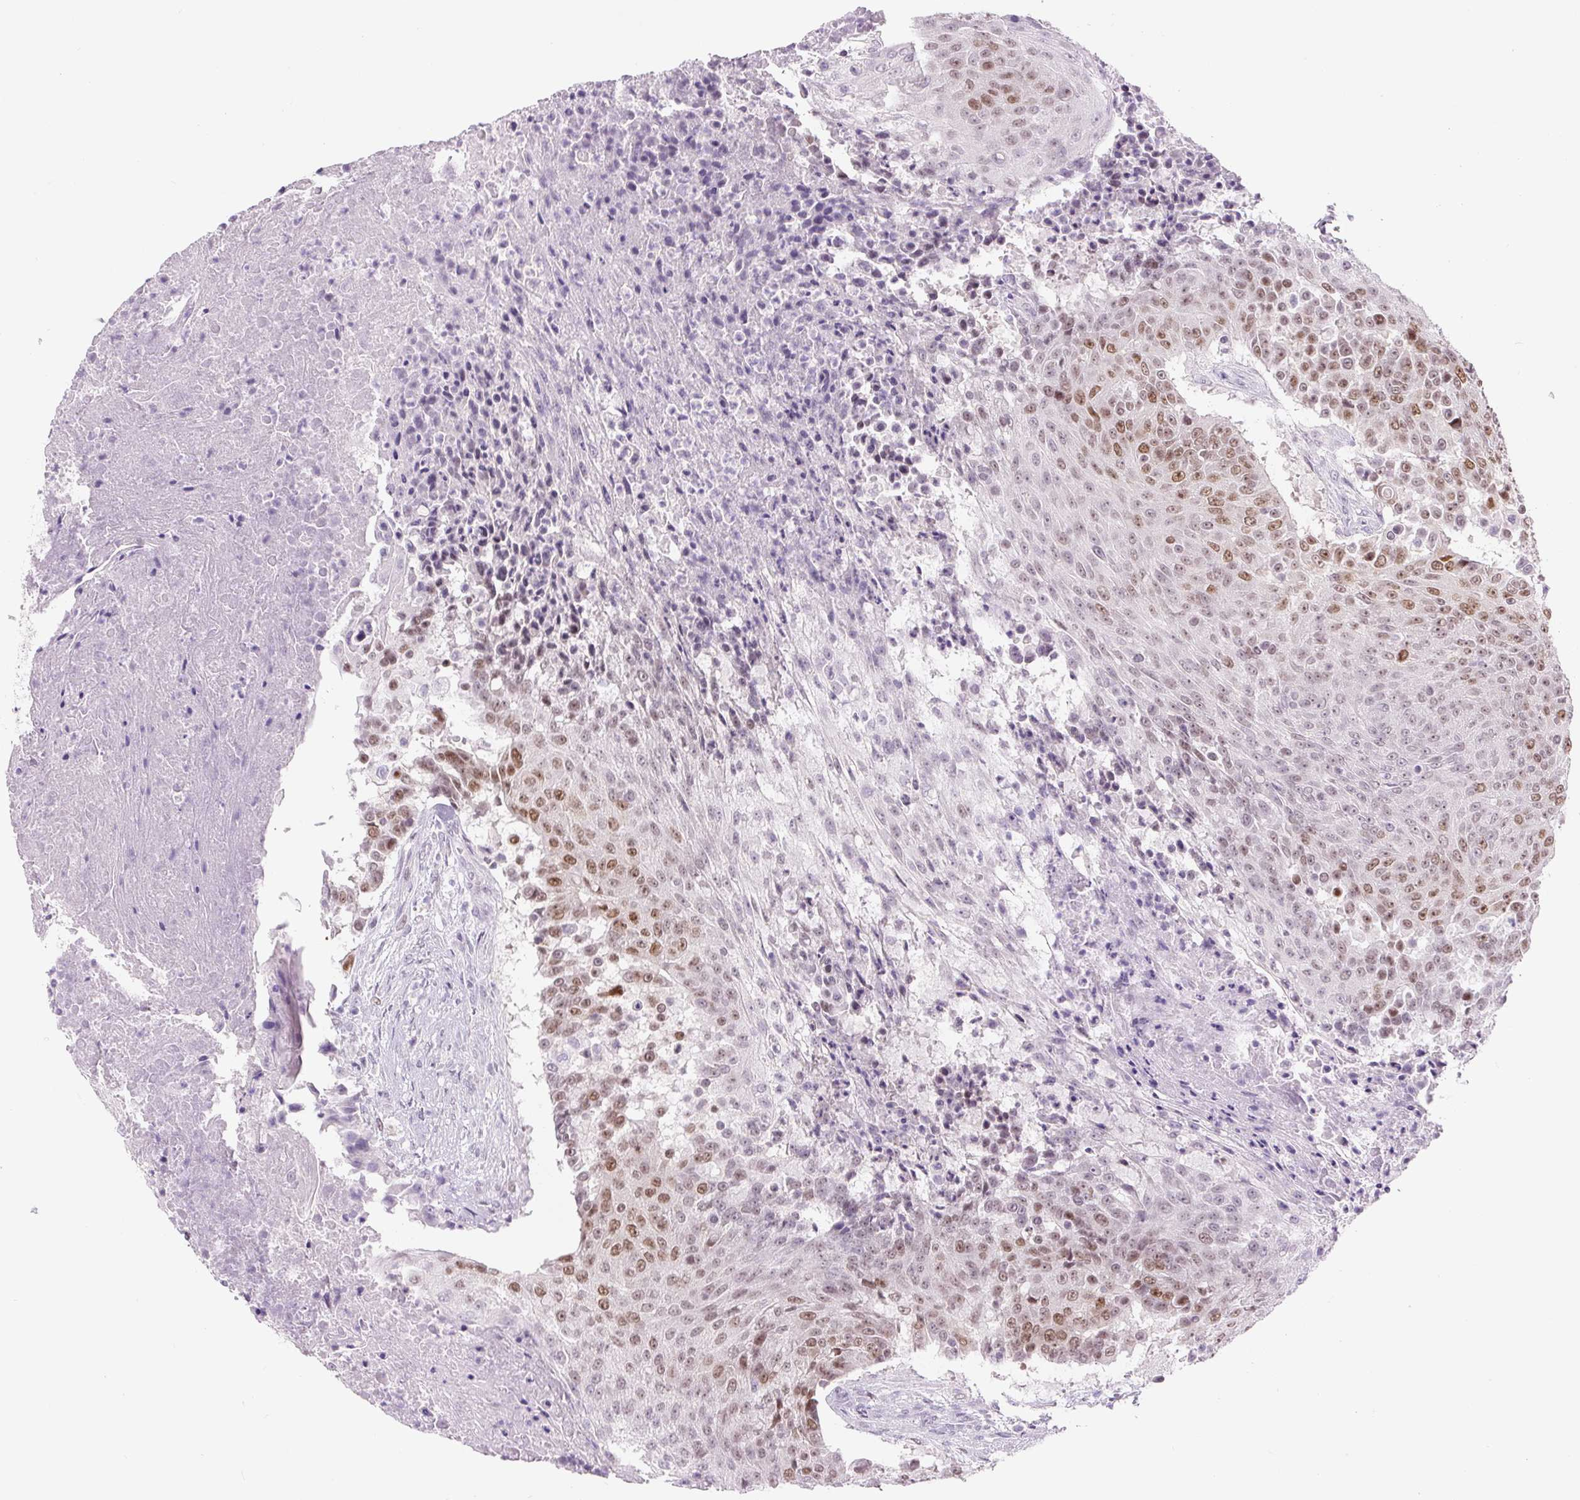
{"staining": {"intensity": "moderate", "quantity": "25%-75%", "location": "nuclear"}, "tissue": "urothelial cancer", "cell_type": "Tumor cells", "image_type": "cancer", "snomed": [{"axis": "morphology", "description": "Urothelial carcinoma, High grade"}, {"axis": "topography", "description": "Urinary bladder"}], "caption": "Urothelial cancer stained for a protein displays moderate nuclear positivity in tumor cells.", "gene": "SIX1", "patient": {"sex": "female", "age": 63}}